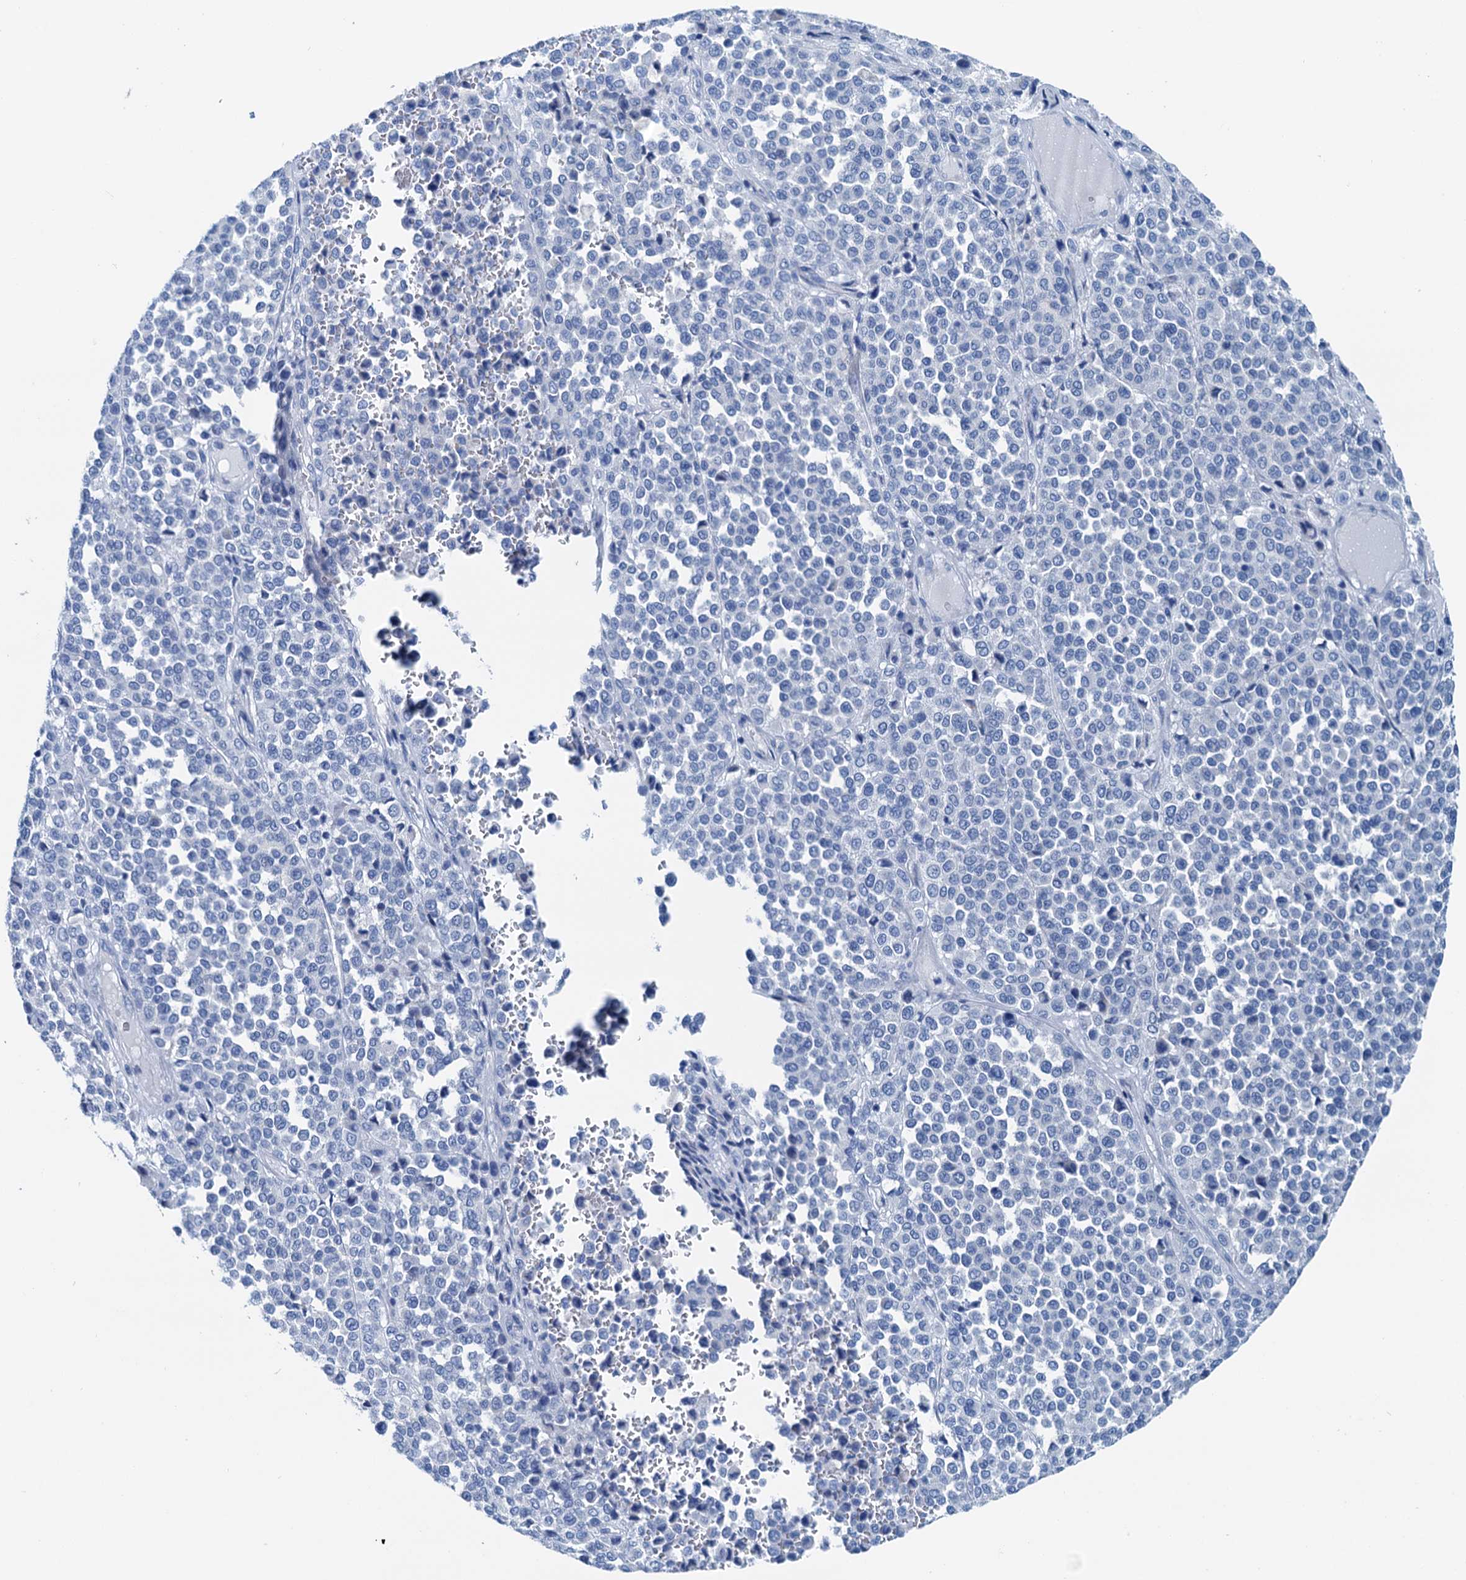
{"staining": {"intensity": "negative", "quantity": "none", "location": "none"}, "tissue": "melanoma", "cell_type": "Tumor cells", "image_type": "cancer", "snomed": [{"axis": "morphology", "description": "Malignant melanoma, Metastatic site"}, {"axis": "topography", "description": "Pancreas"}], "caption": "Melanoma was stained to show a protein in brown. There is no significant staining in tumor cells.", "gene": "KNDC1", "patient": {"sex": "female", "age": 30}}